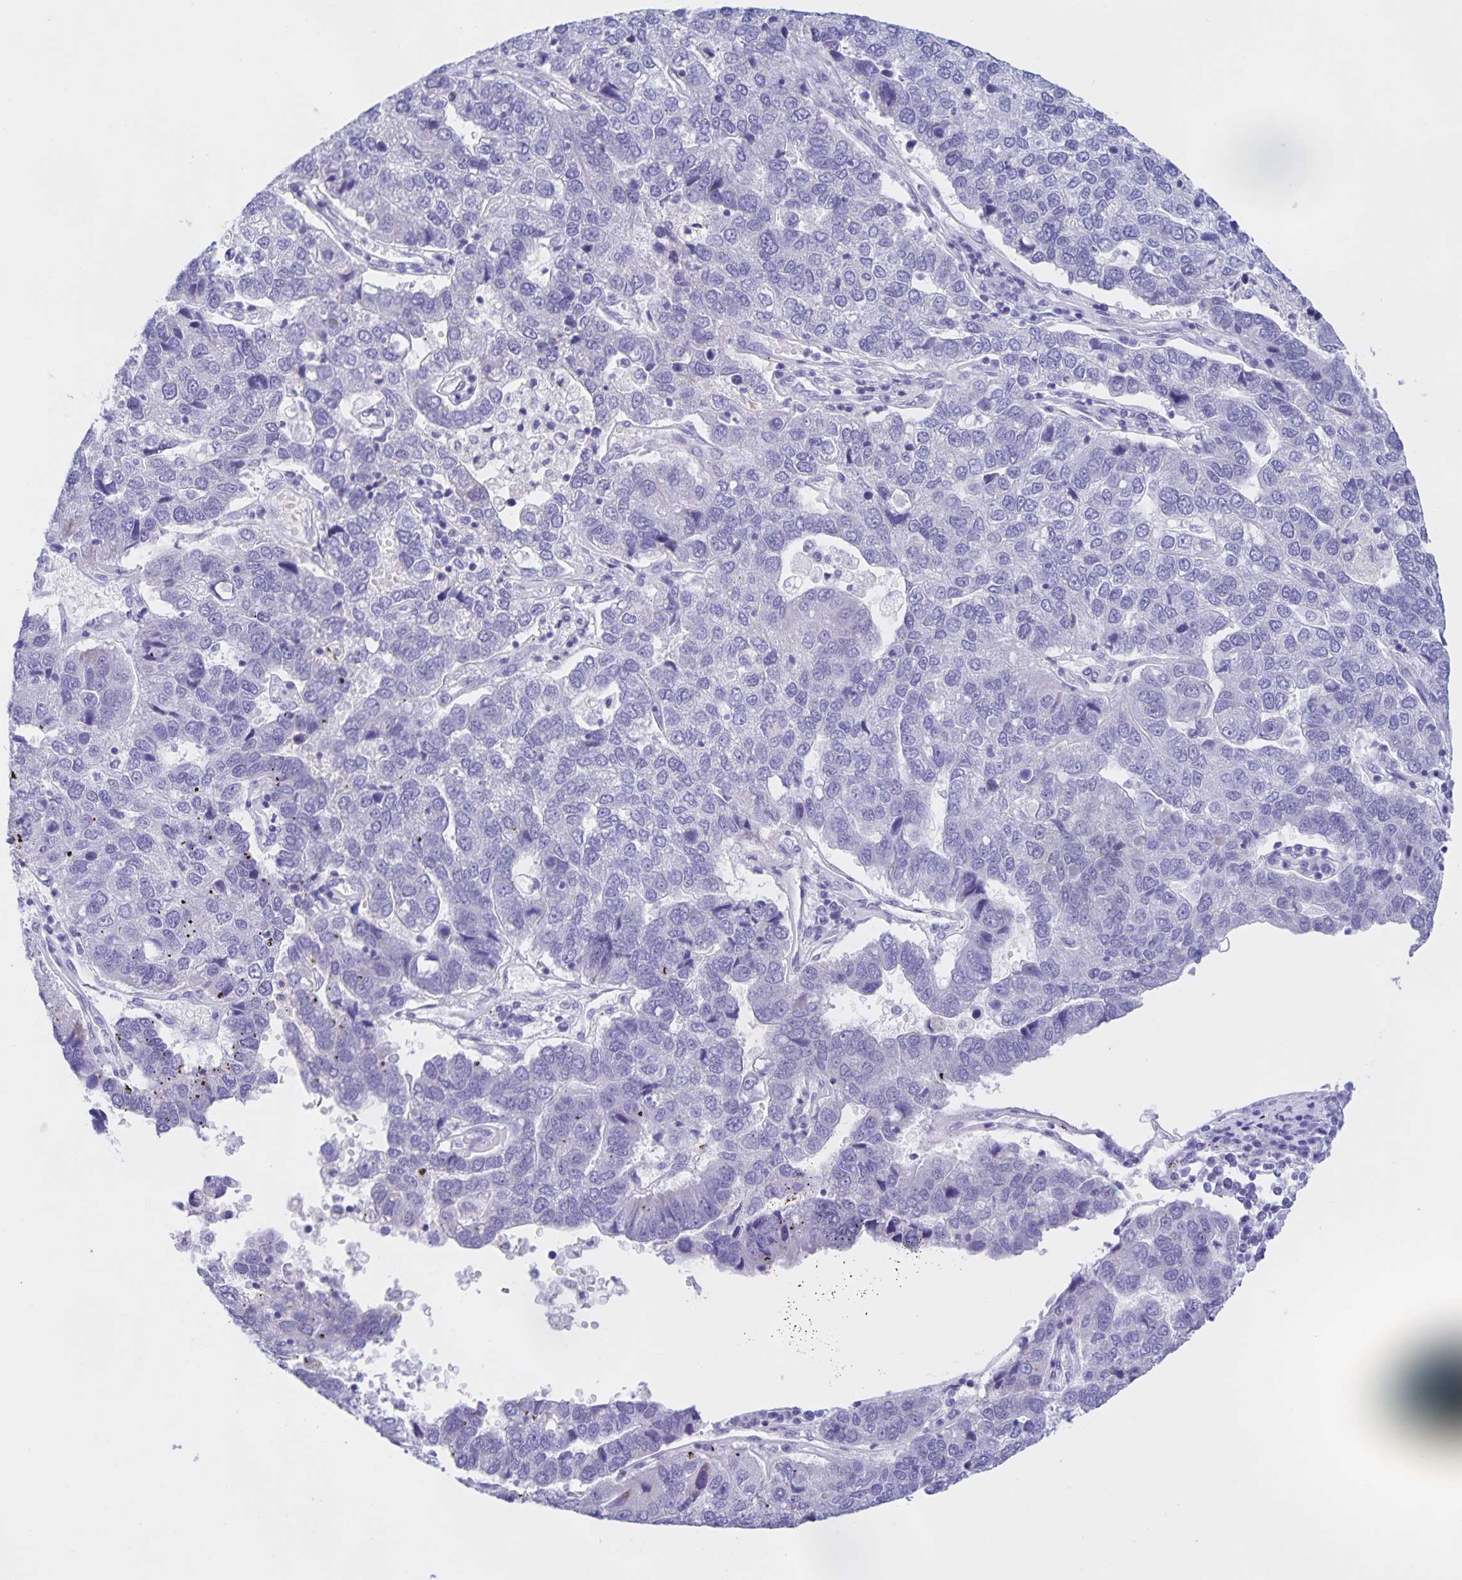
{"staining": {"intensity": "negative", "quantity": "none", "location": "none"}, "tissue": "pancreatic cancer", "cell_type": "Tumor cells", "image_type": "cancer", "snomed": [{"axis": "morphology", "description": "Adenocarcinoma, NOS"}, {"axis": "topography", "description": "Pancreas"}], "caption": "A high-resolution image shows immunohistochemistry (IHC) staining of pancreatic adenocarcinoma, which displays no significant expression in tumor cells.", "gene": "CATSPER4", "patient": {"sex": "female", "age": 61}}